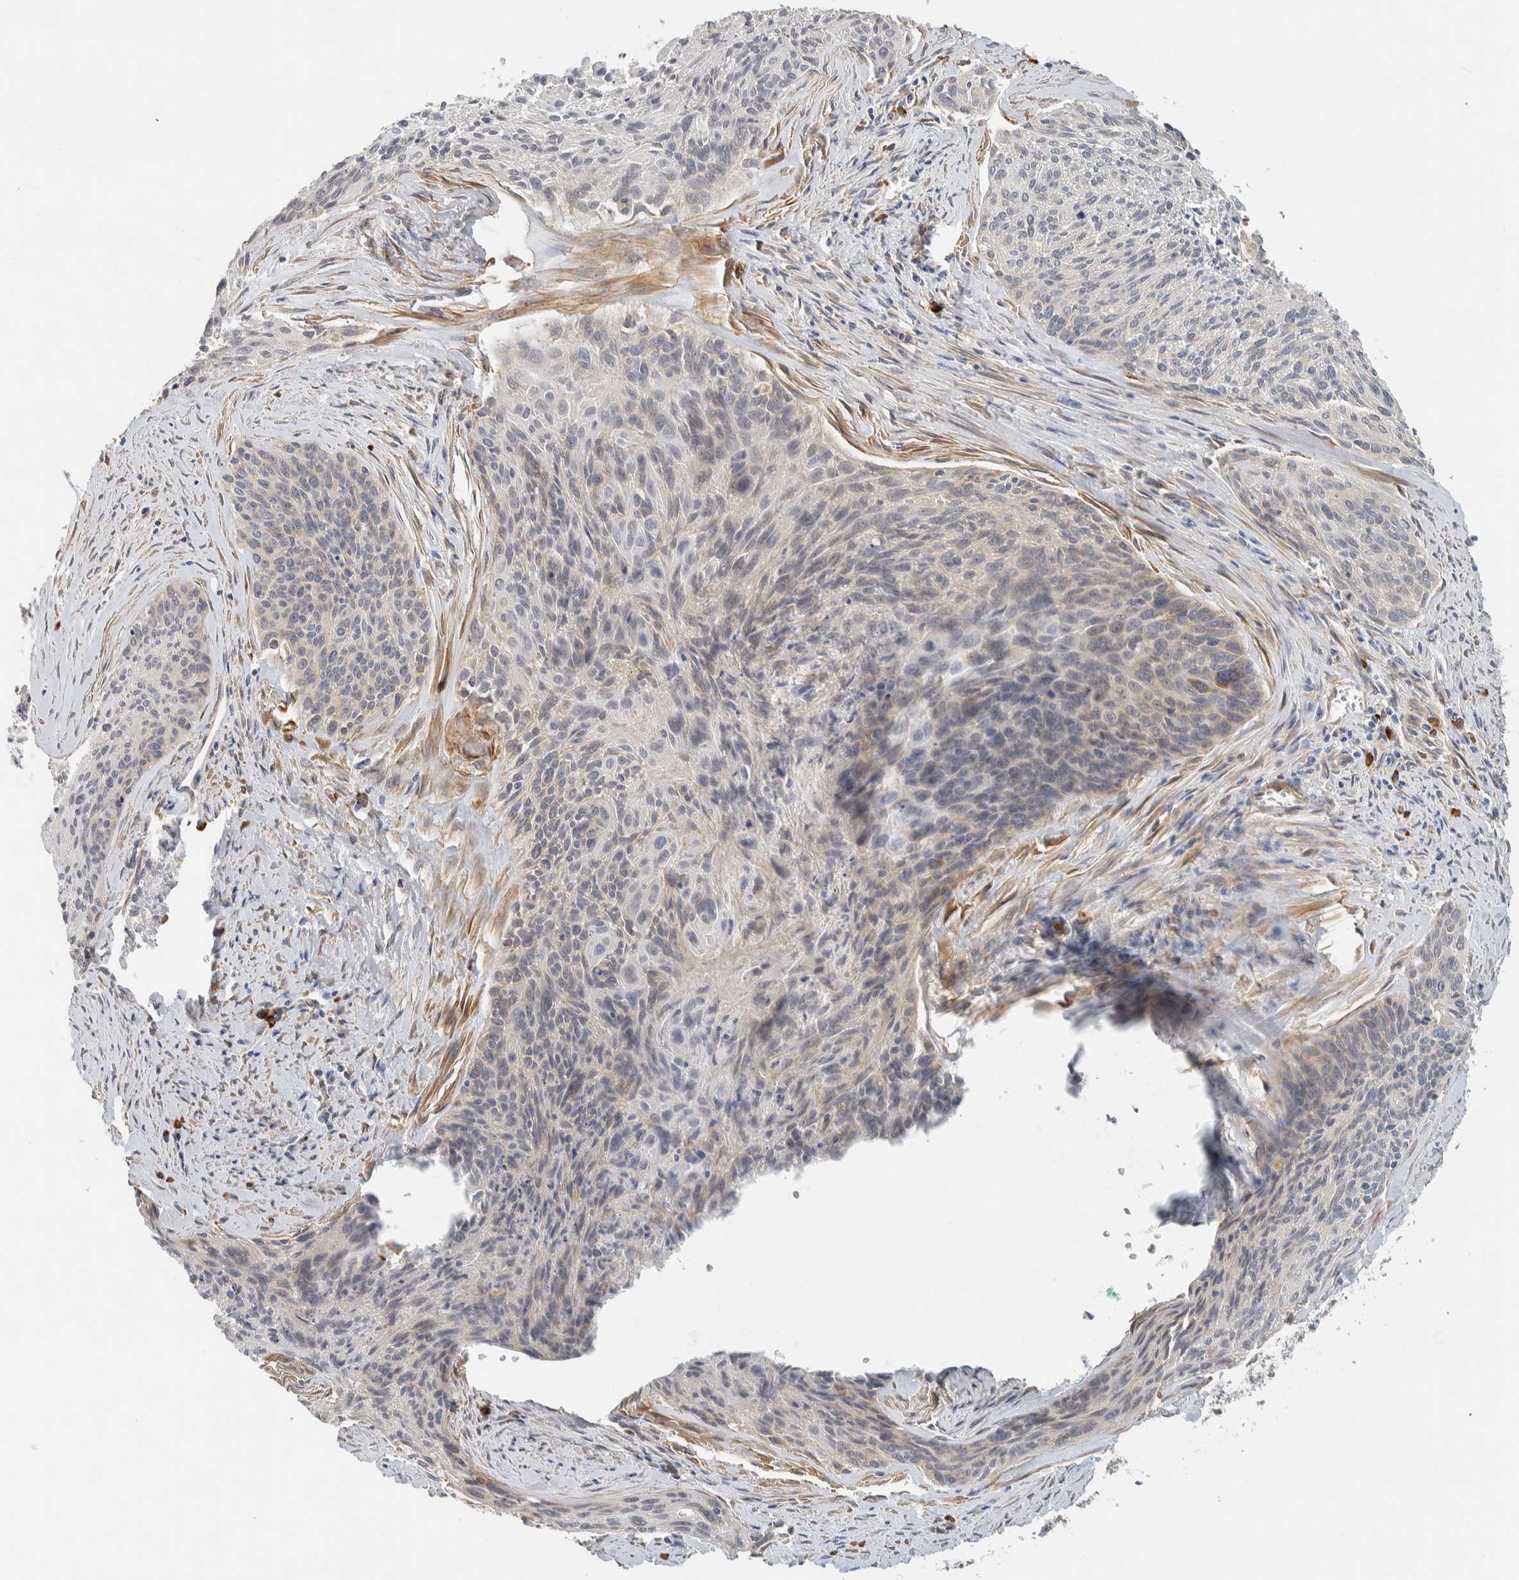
{"staining": {"intensity": "negative", "quantity": "none", "location": "none"}, "tissue": "cervical cancer", "cell_type": "Tumor cells", "image_type": "cancer", "snomed": [{"axis": "morphology", "description": "Squamous cell carcinoma, NOS"}, {"axis": "topography", "description": "Cervix"}], "caption": "Tumor cells are negative for brown protein staining in cervical cancer (squamous cell carcinoma). The staining was performed using DAB (3,3'-diaminobenzidine) to visualize the protein expression in brown, while the nuclei were stained in blue with hematoxylin (Magnification: 20x).", "gene": "KLHL40", "patient": {"sex": "female", "age": 55}}